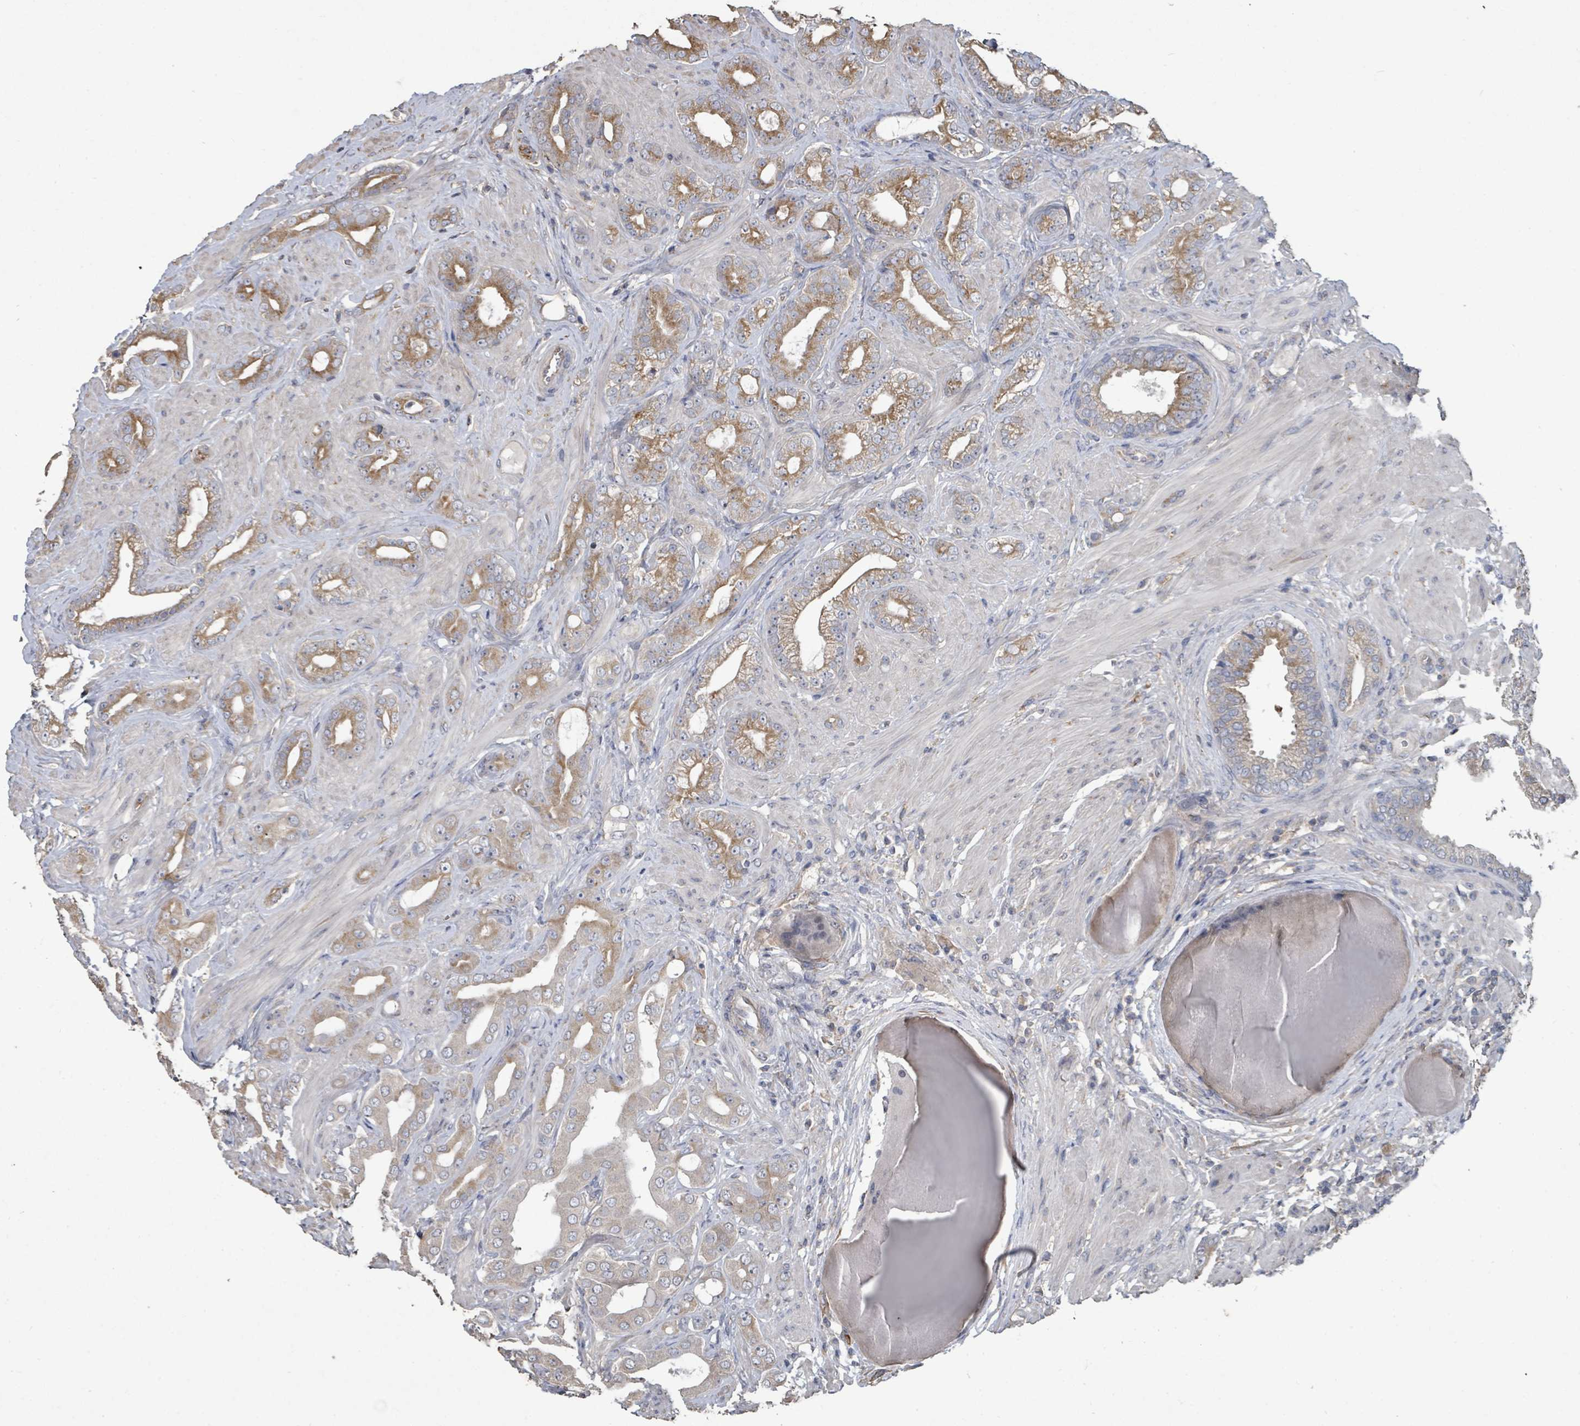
{"staining": {"intensity": "moderate", "quantity": "25%-75%", "location": "cytoplasmic/membranous"}, "tissue": "prostate cancer", "cell_type": "Tumor cells", "image_type": "cancer", "snomed": [{"axis": "morphology", "description": "Adenocarcinoma, Low grade"}, {"axis": "topography", "description": "Prostate"}], "caption": "This micrograph shows immunohistochemistry (IHC) staining of prostate low-grade adenocarcinoma, with medium moderate cytoplasmic/membranous staining in about 25%-75% of tumor cells.", "gene": "SLC9A7", "patient": {"sex": "male", "age": 57}}